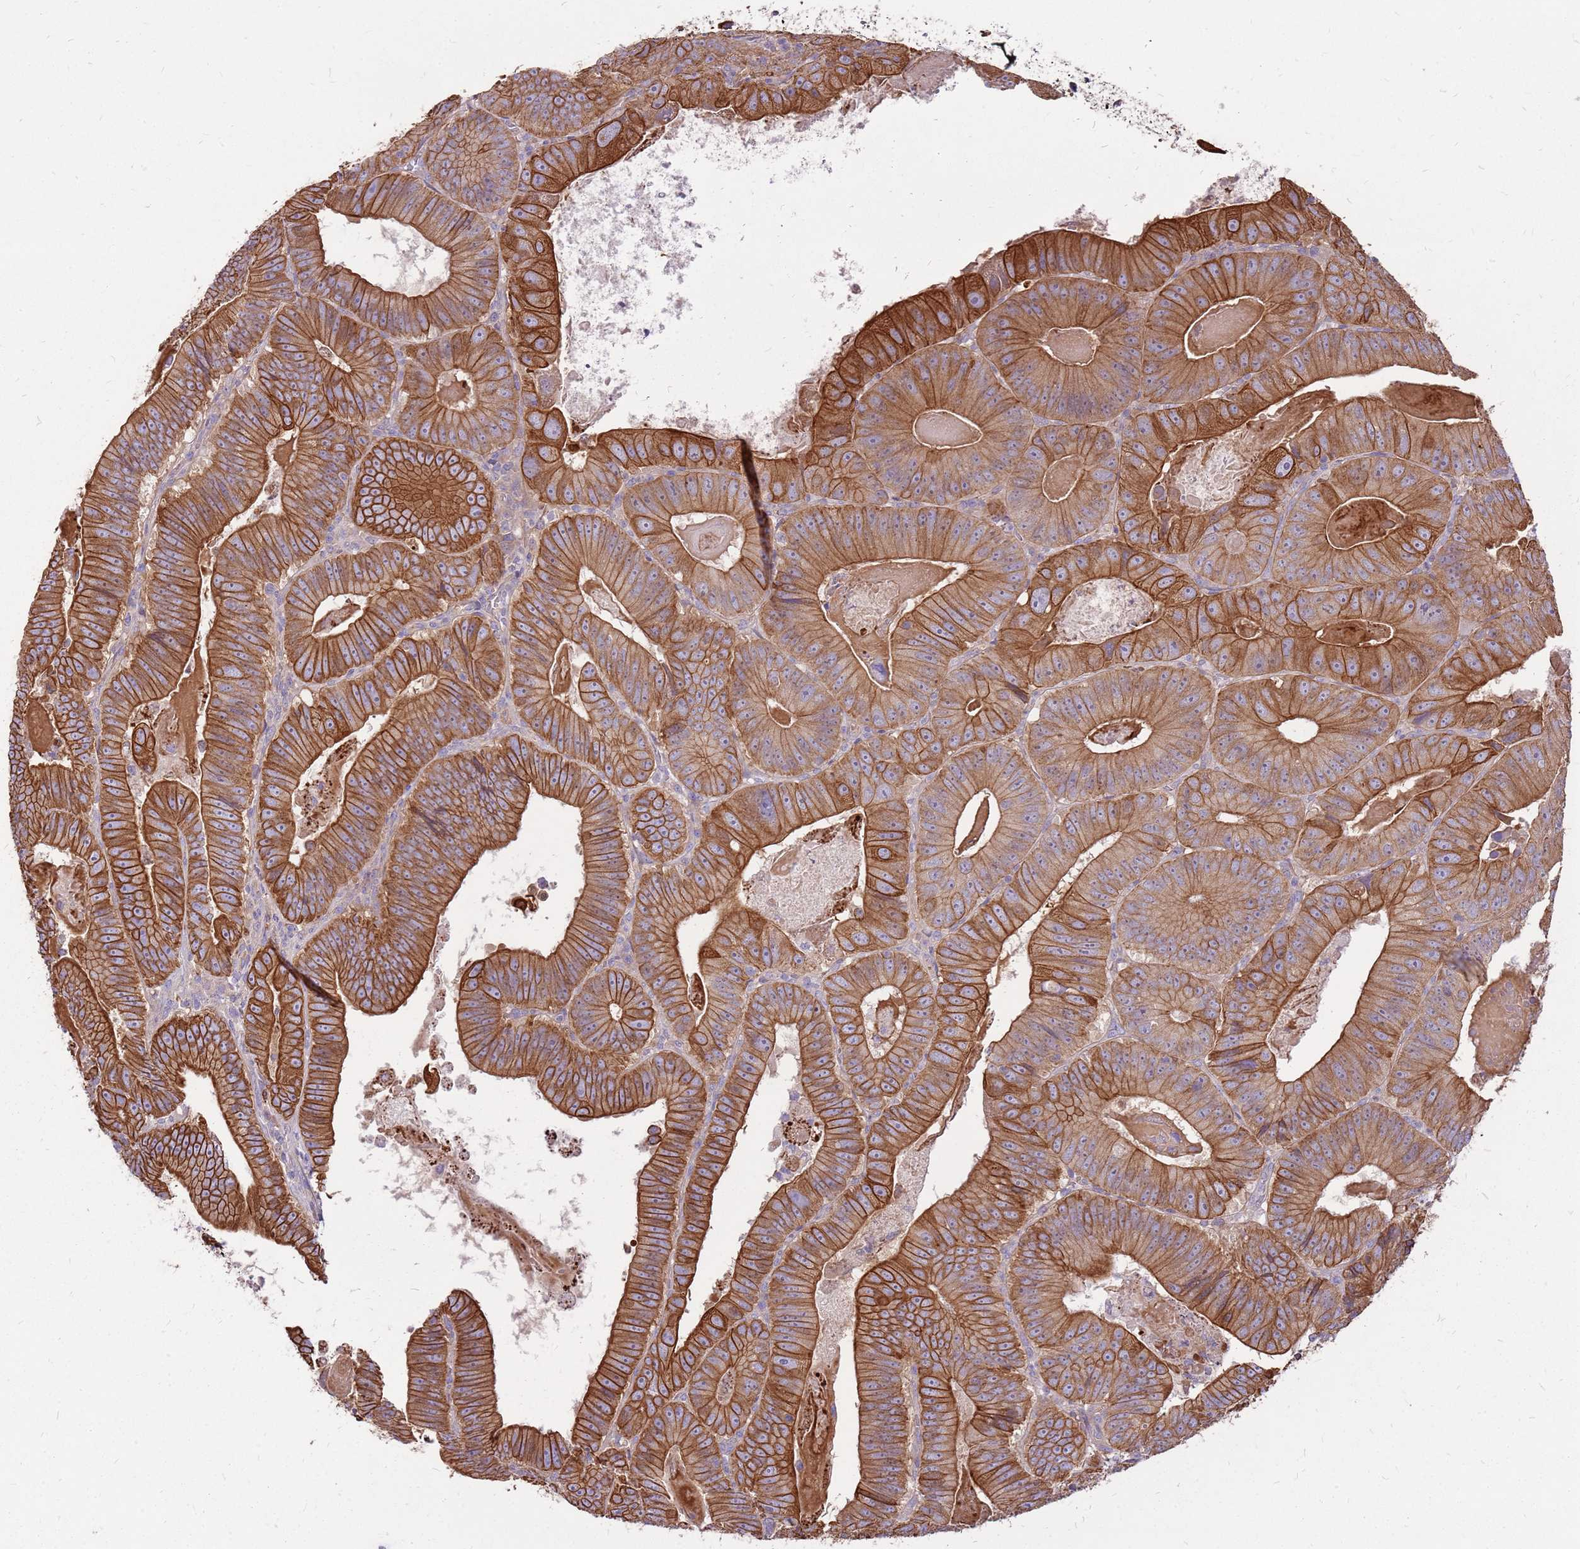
{"staining": {"intensity": "strong", "quantity": ">75%", "location": "cytoplasmic/membranous"}, "tissue": "colorectal cancer", "cell_type": "Tumor cells", "image_type": "cancer", "snomed": [{"axis": "morphology", "description": "Adenocarcinoma, NOS"}, {"axis": "topography", "description": "Colon"}], "caption": "Immunohistochemical staining of human adenocarcinoma (colorectal) reveals strong cytoplasmic/membranous protein expression in about >75% of tumor cells.", "gene": "WASHC4", "patient": {"sex": "female", "age": 86}}